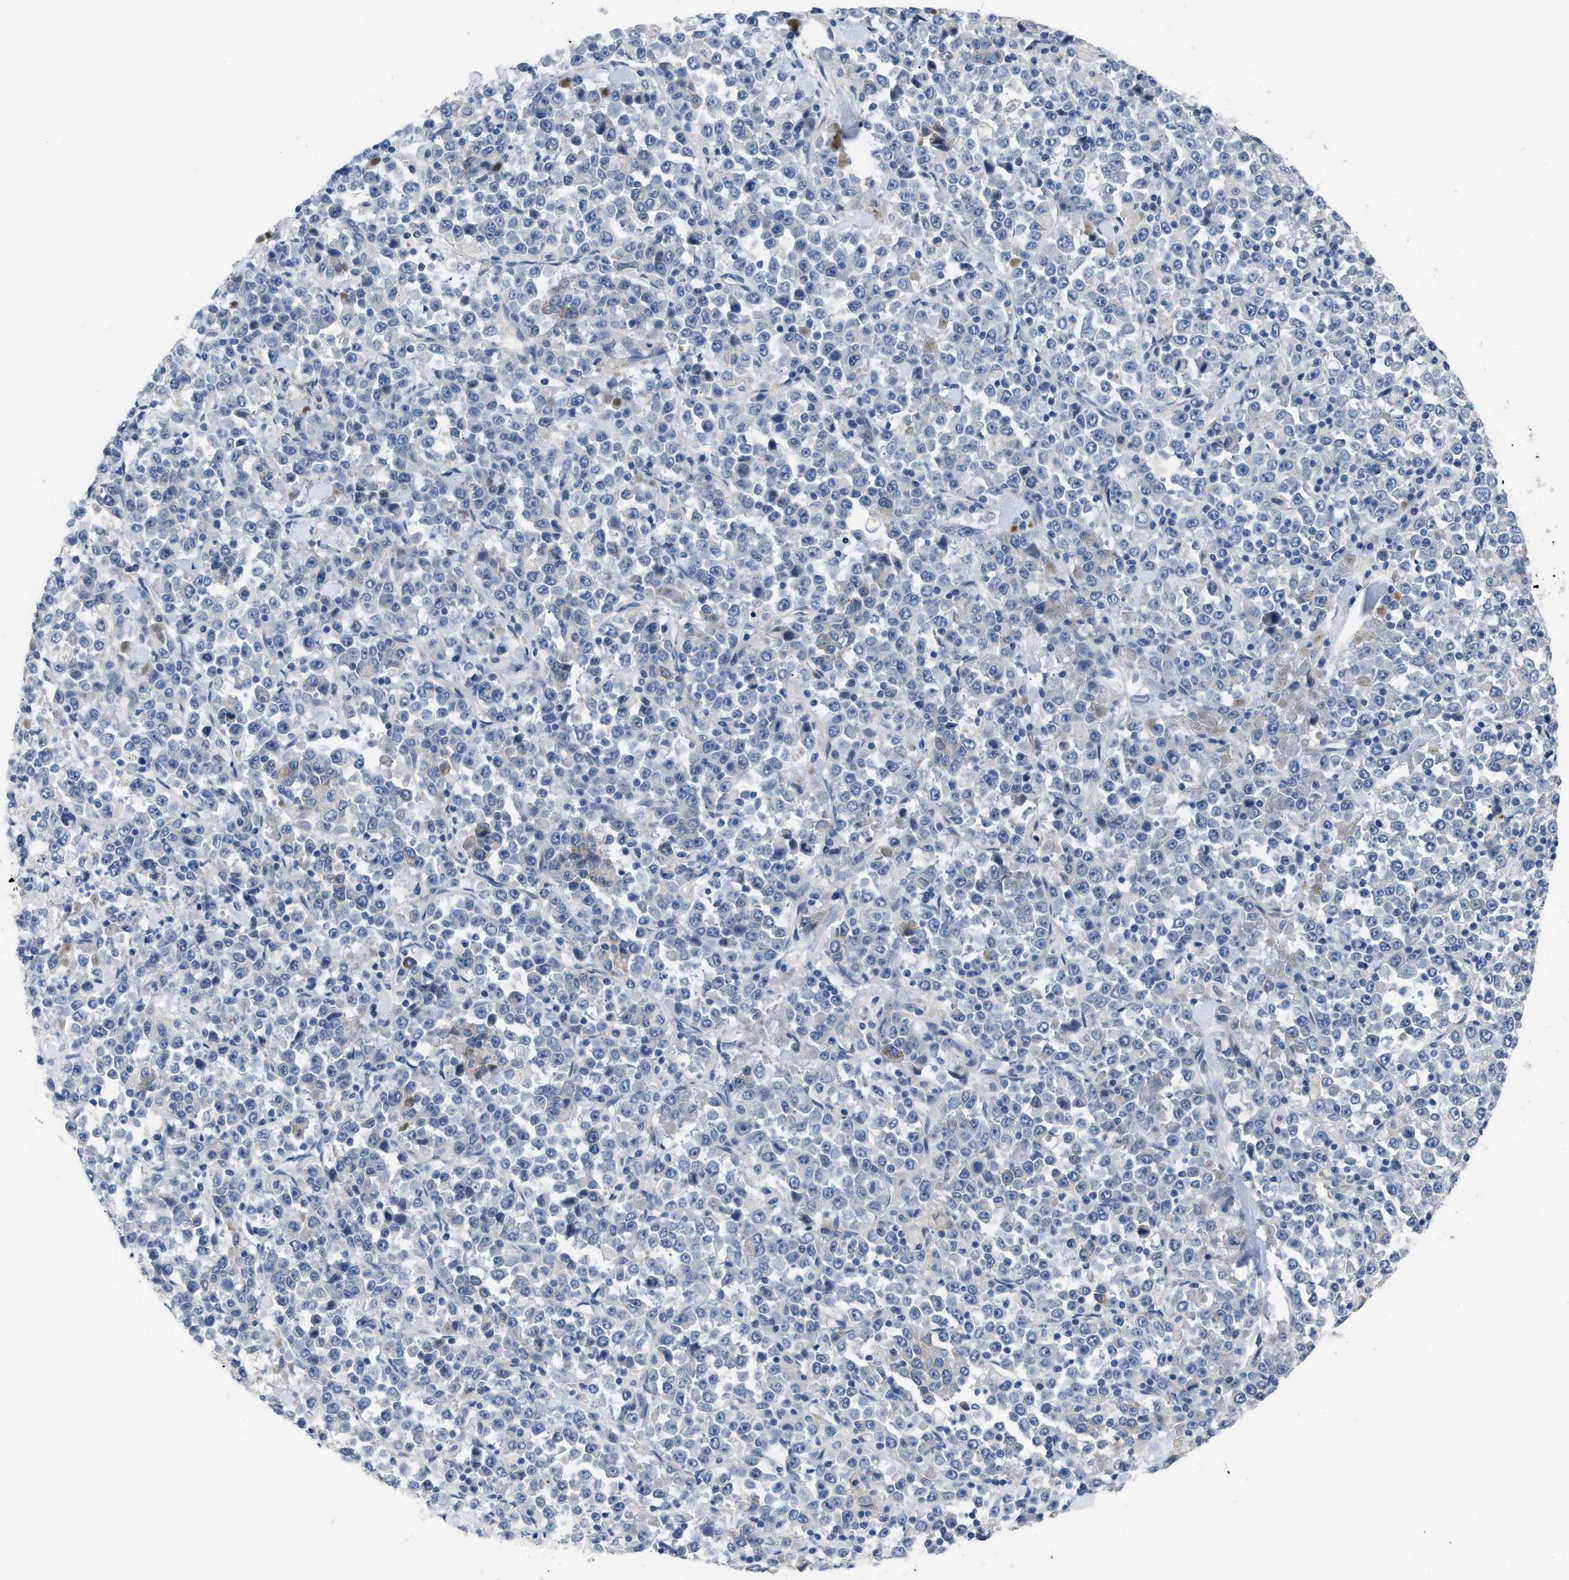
{"staining": {"intensity": "negative", "quantity": "none", "location": "none"}, "tissue": "stomach cancer", "cell_type": "Tumor cells", "image_type": "cancer", "snomed": [{"axis": "morphology", "description": "Normal tissue, NOS"}, {"axis": "morphology", "description": "Adenocarcinoma, NOS"}, {"axis": "topography", "description": "Stomach, upper"}, {"axis": "topography", "description": "Stomach"}], "caption": "High power microscopy image of an immunohistochemistry image of stomach cancer (adenocarcinoma), revealing no significant staining in tumor cells. (DAB (3,3'-diaminobenzidine) immunohistochemistry (IHC), high magnification).", "gene": "TFPI", "patient": {"sex": "male", "age": 59}}